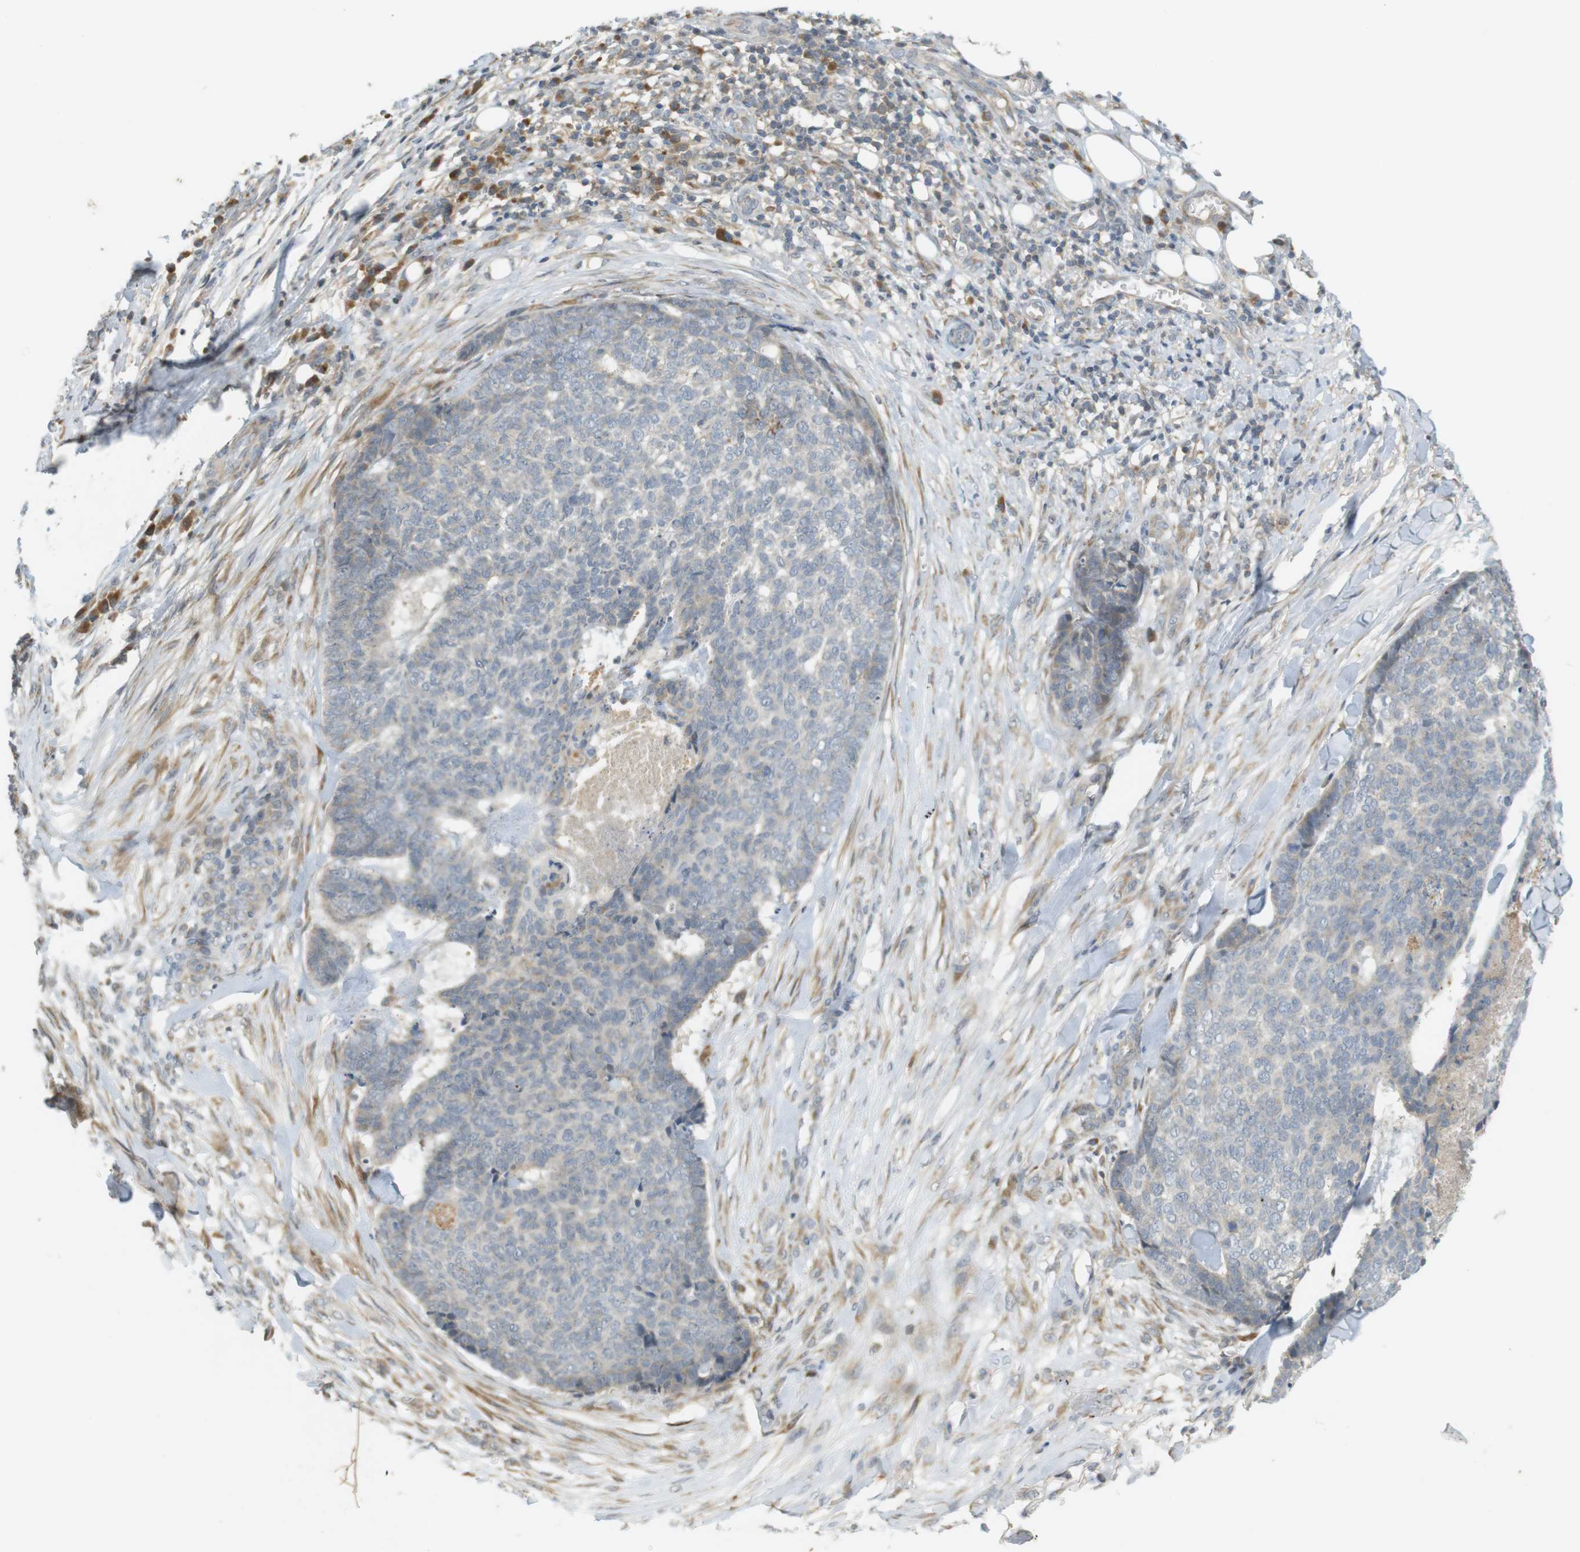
{"staining": {"intensity": "negative", "quantity": "none", "location": "none"}, "tissue": "skin cancer", "cell_type": "Tumor cells", "image_type": "cancer", "snomed": [{"axis": "morphology", "description": "Basal cell carcinoma"}, {"axis": "topography", "description": "Skin"}], "caption": "High power microscopy image of an IHC image of skin basal cell carcinoma, revealing no significant expression in tumor cells. The staining is performed using DAB (3,3'-diaminobenzidine) brown chromogen with nuclei counter-stained in using hematoxylin.", "gene": "CLRN3", "patient": {"sex": "male", "age": 84}}